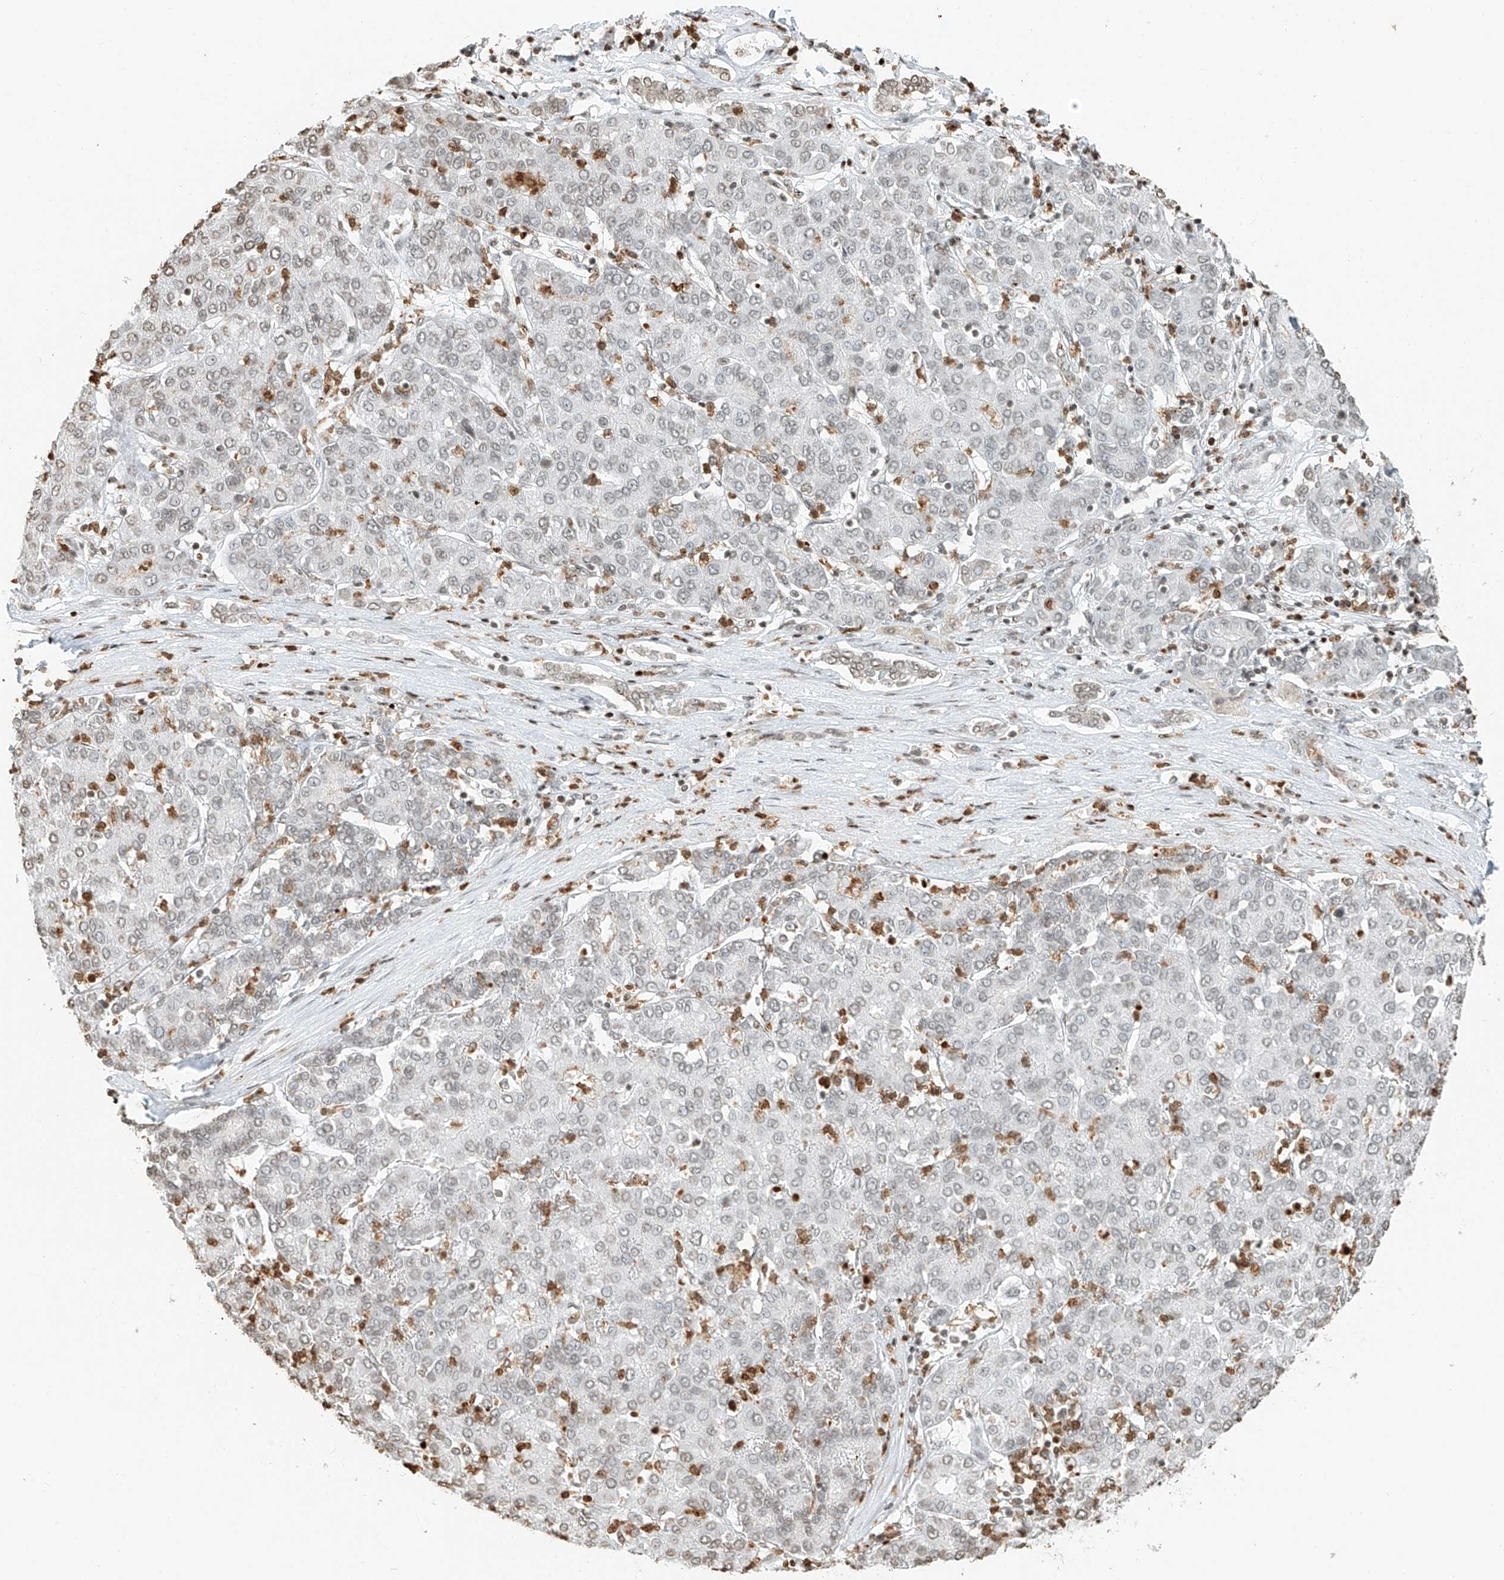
{"staining": {"intensity": "negative", "quantity": "none", "location": "none"}, "tissue": "liver cancer", "cell_type": "Tumor cells", "image_type": "cancer", "snomed": [{"axis": "morphology", "description": "Carcinoma, Hepatocellular, NOS"}, {"axis": "topography", "description": "Liver"}], "caption": "A histopathology image of hepatocellular carcinoma (liver) stained for a protein reveals no brown staining in tumor cells.", "gene": "C17orf58", "patient": {"sex": "male", "age": 65}}